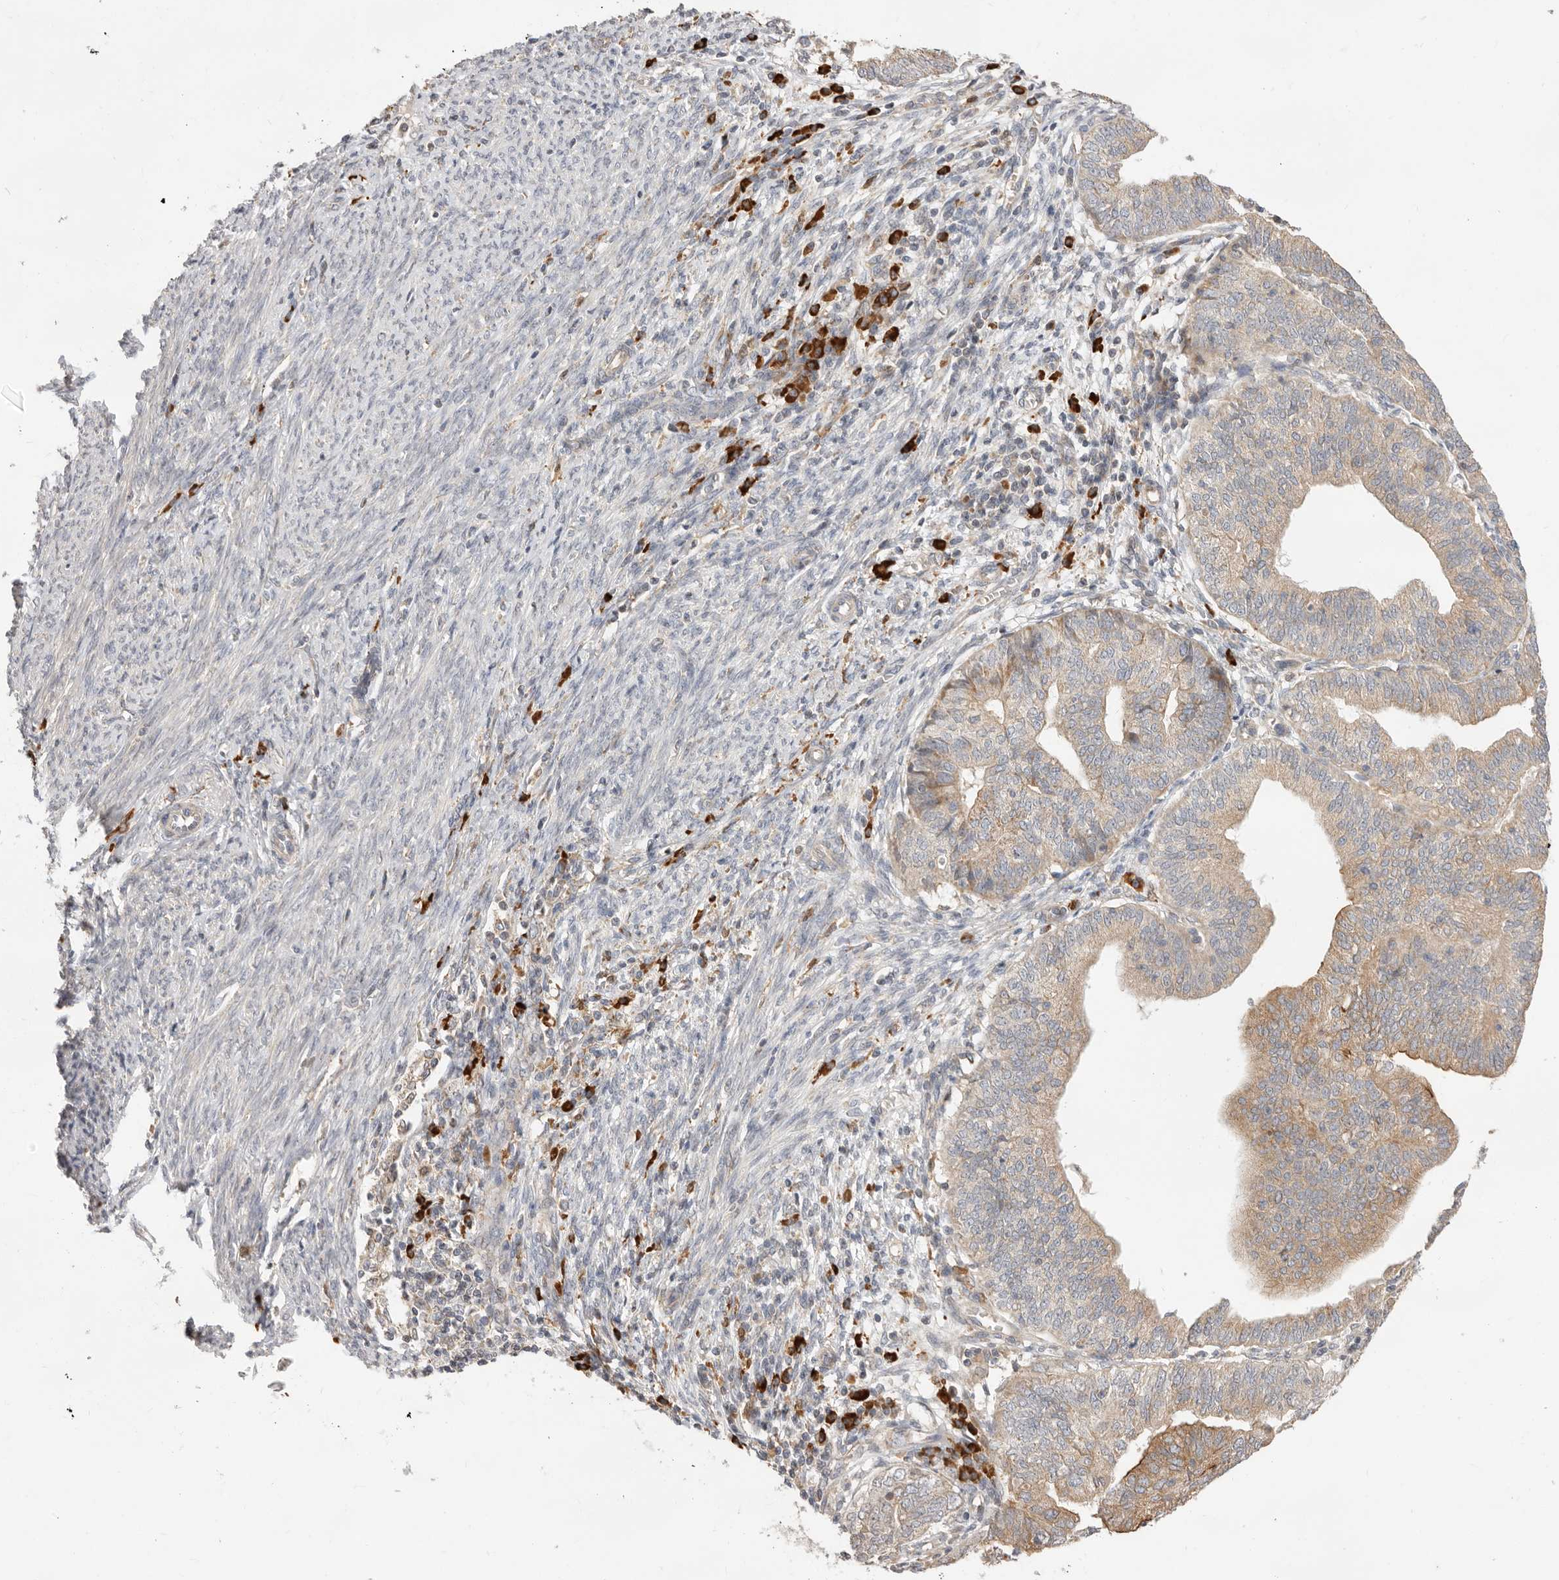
{"staining": {"intensity": "moderate", "quantity": "25%-75%", "location": "cytoplasmic/membranous"}, "tissue": "endometrial cancer", "cell_type": "Tumor cells", "image_type": "cancer", "snomed": [{"axis": "morphology", "description": "Adenocarcinoma, NOS"}, {"axis": "topography", "description": "Uterus"}], "caption": "Endometrial cancer (adenocarcinoma) tissue displays moderate cytoplasmic/membranous staining in about 25%-75% of tumor cells", "gene": "USH1C", "patient": {"sex": "female", "age": 77}}